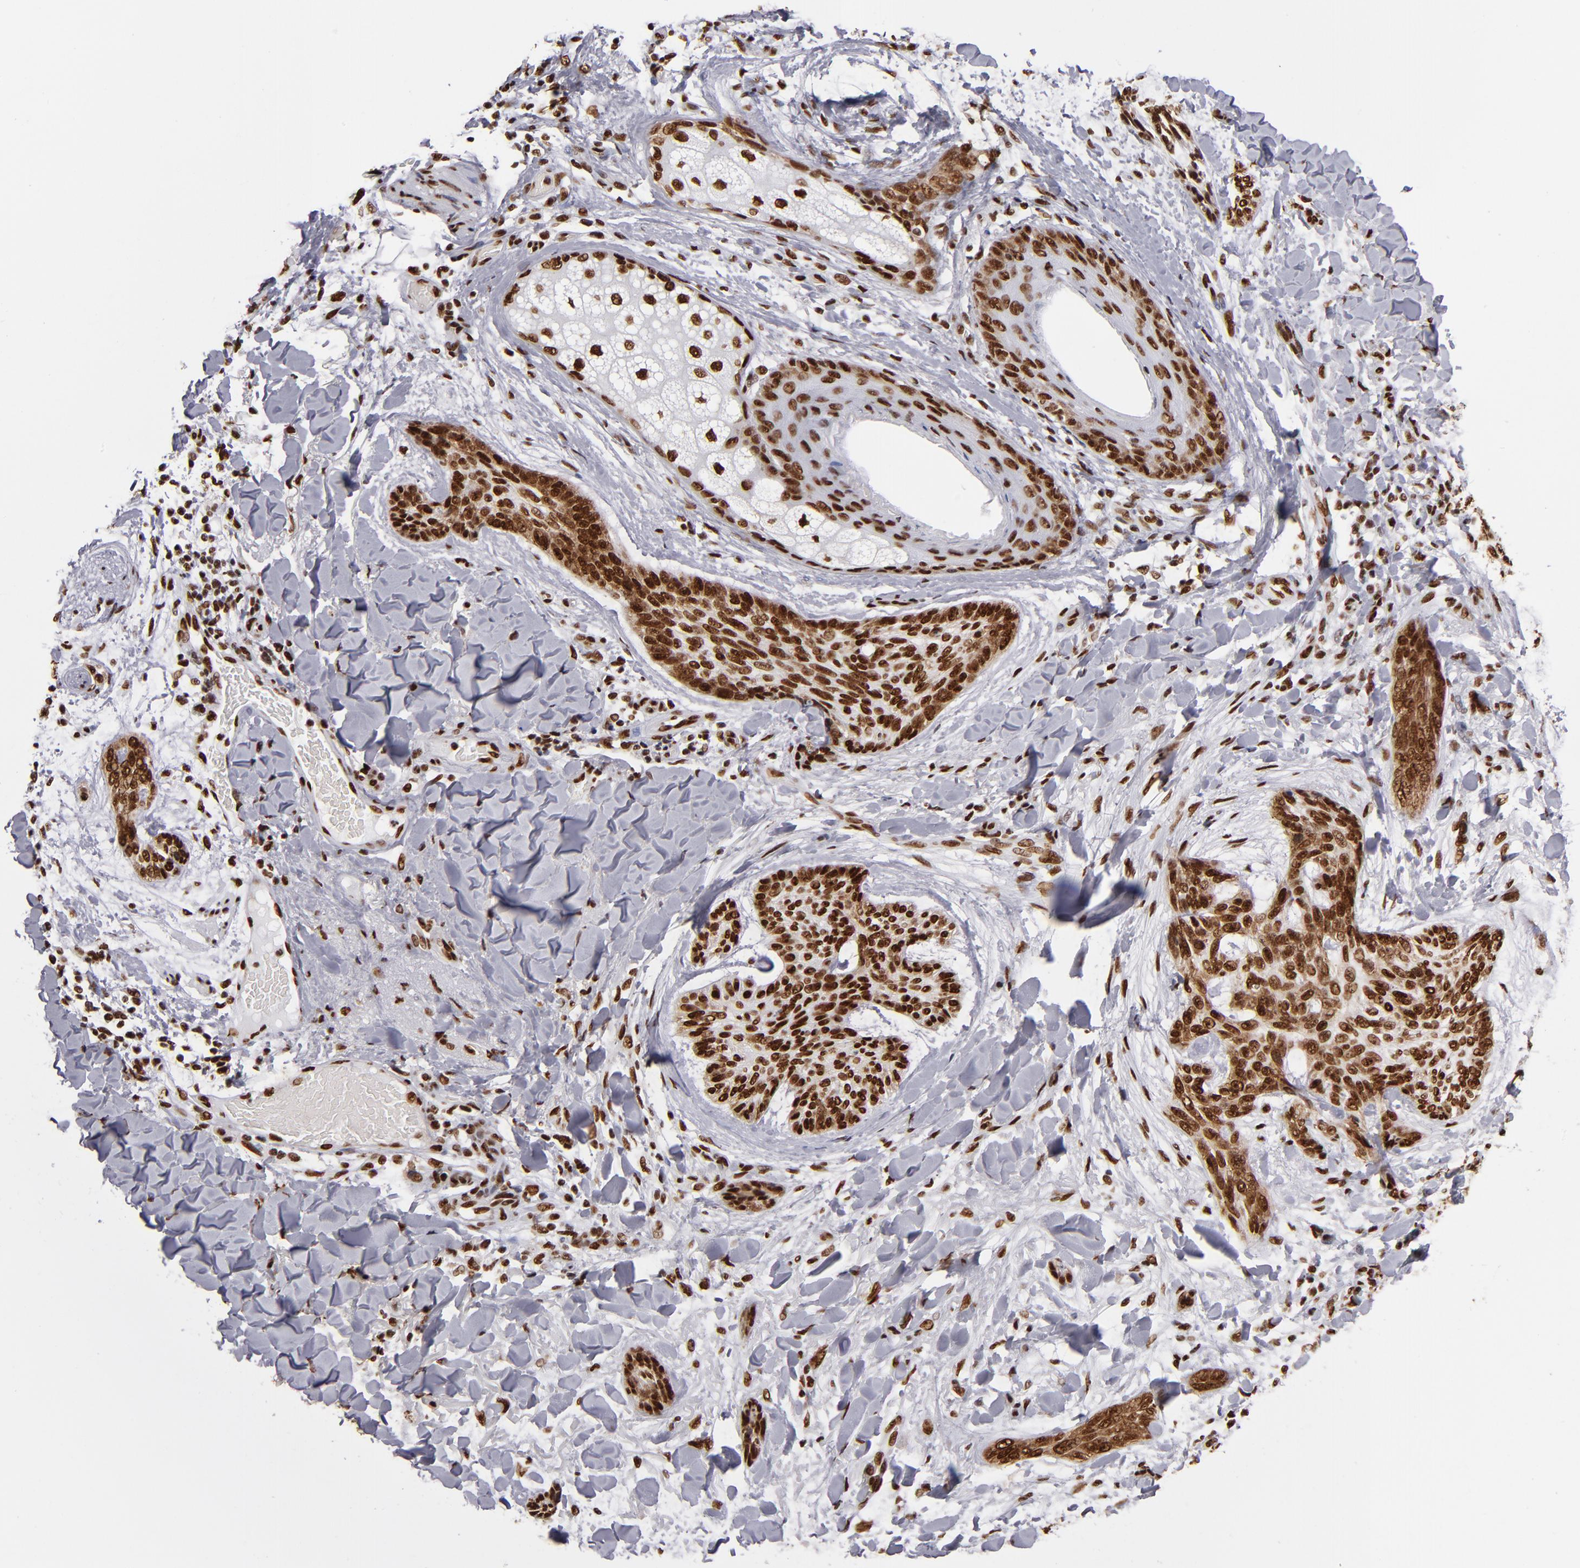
{"staining": {"intensity": "strong", "quantity": ">75%", "location": "nuclear"}, "tissue": "skin cancer", "cell_type": "Tumor cells", "image_type": "cancer", "snomed": [{"axis": "morphology", "description": "Normal tissue, NOS"}, {"axis": "morphology", "description": "Basal cell carcinoma"}, {"axis": "topography", "description": "Skin"}], "caption": "The histopathology image demonstrates a brown stain indicating the presence of a protein in the nuclear of tumor cells in skin cancer (basal cell carcinoma).", "gene": "MRE11", "patient": {"sex": "female", "age": 71}}